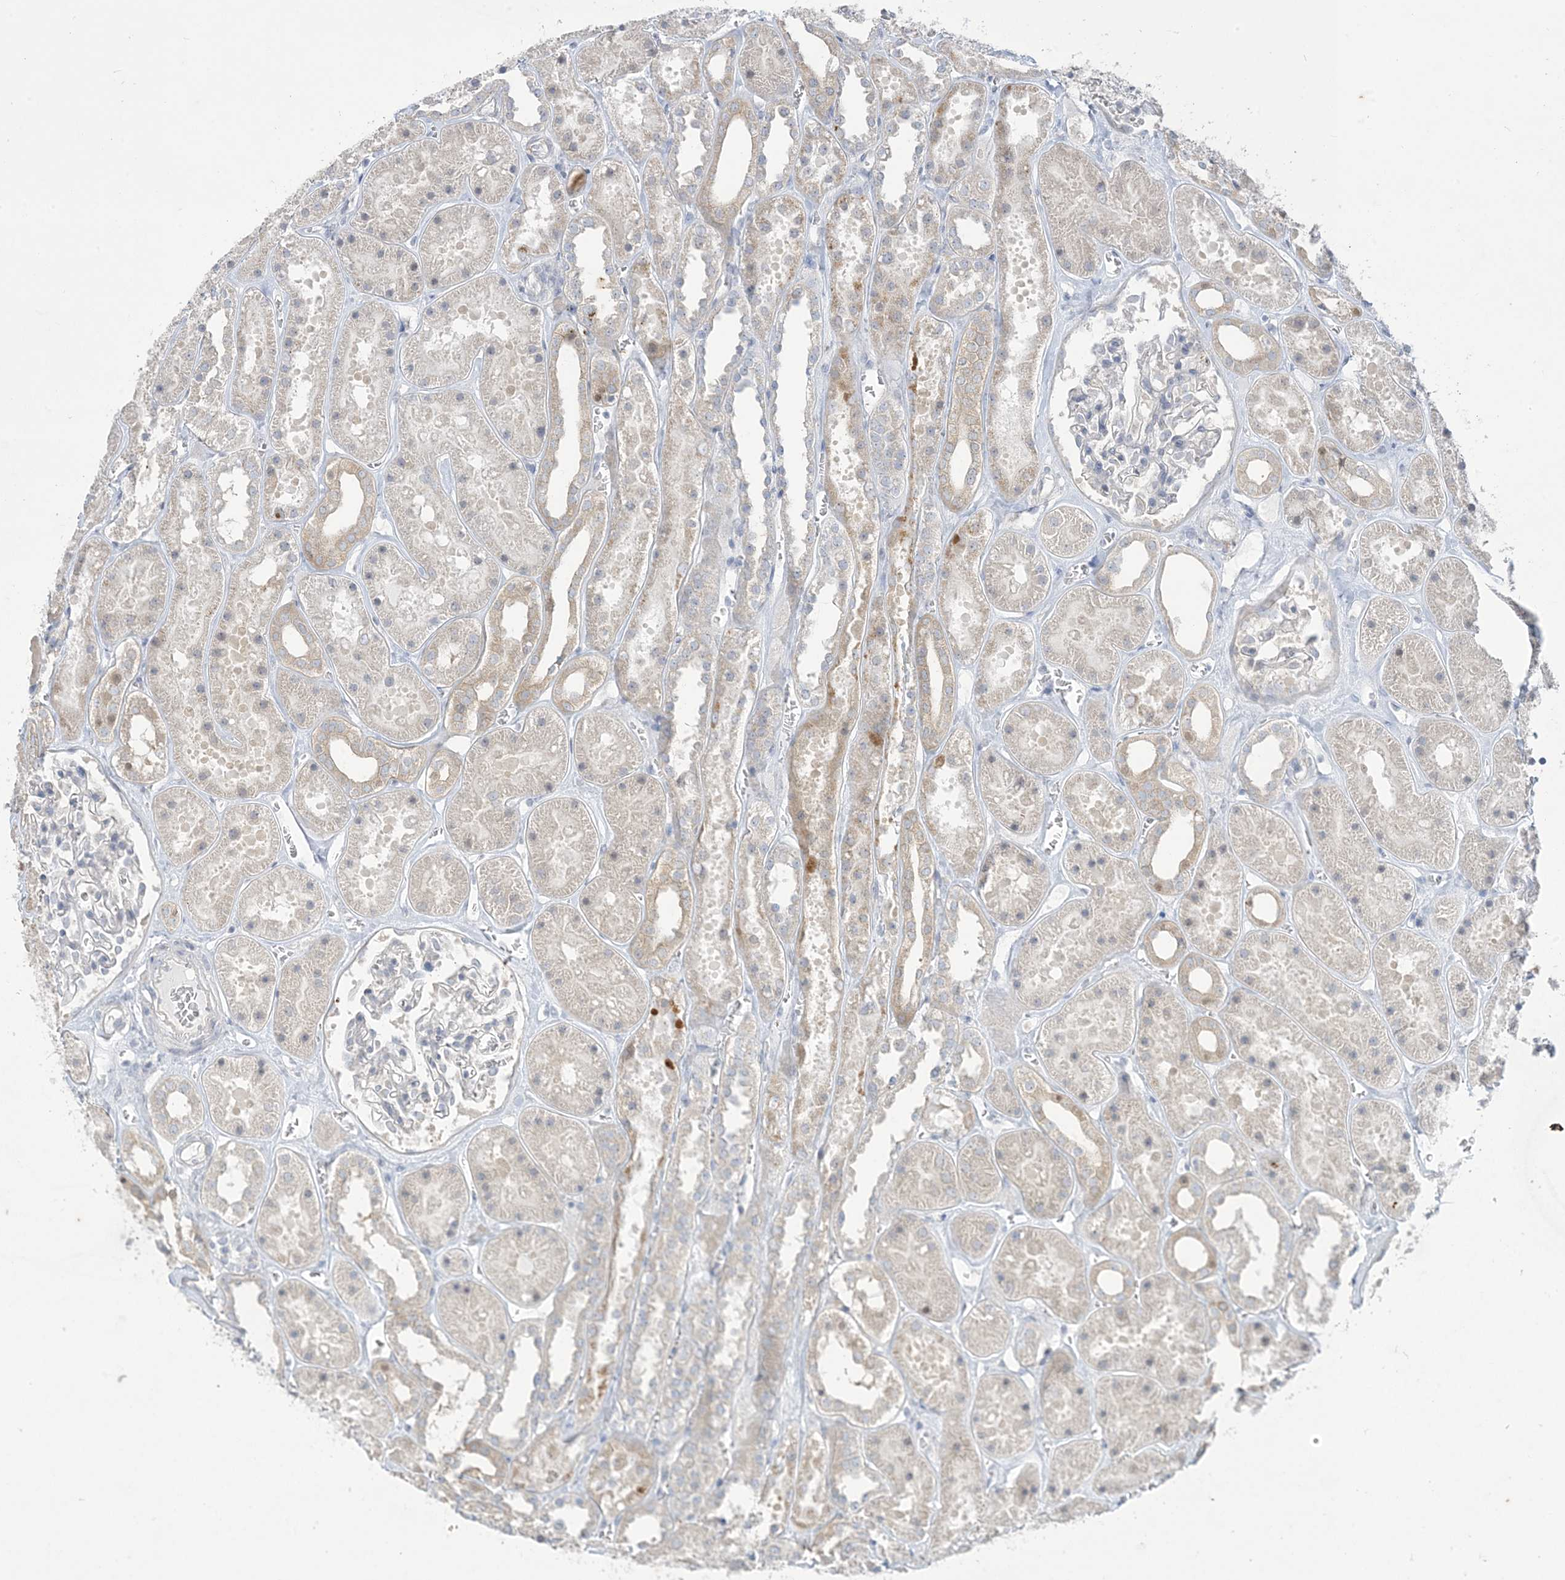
{"staining": {"intensity": "negative", "quantity": "none", "location": "none"}, "tissue": "kidney", "cell_type": "Cells in glomeruli", "image_type": "normal", "snomed": [{"axis": "morphology", "description": "Normal tissue, NOS"}, {"axis": "topography", "description": "Kidney"}], "caption": "DAB immunohistochemical staining of benign kidney exhibits no significant expression in cells in glomeruli. Brightfield microscopy of IHC stained with DAB (3,3'-diaminobenzidine) (brown) and hematoxylin (blue), captured at high magnification.", "gene": "KIF3A", "patient": {"sex": "female", "age": 41}}